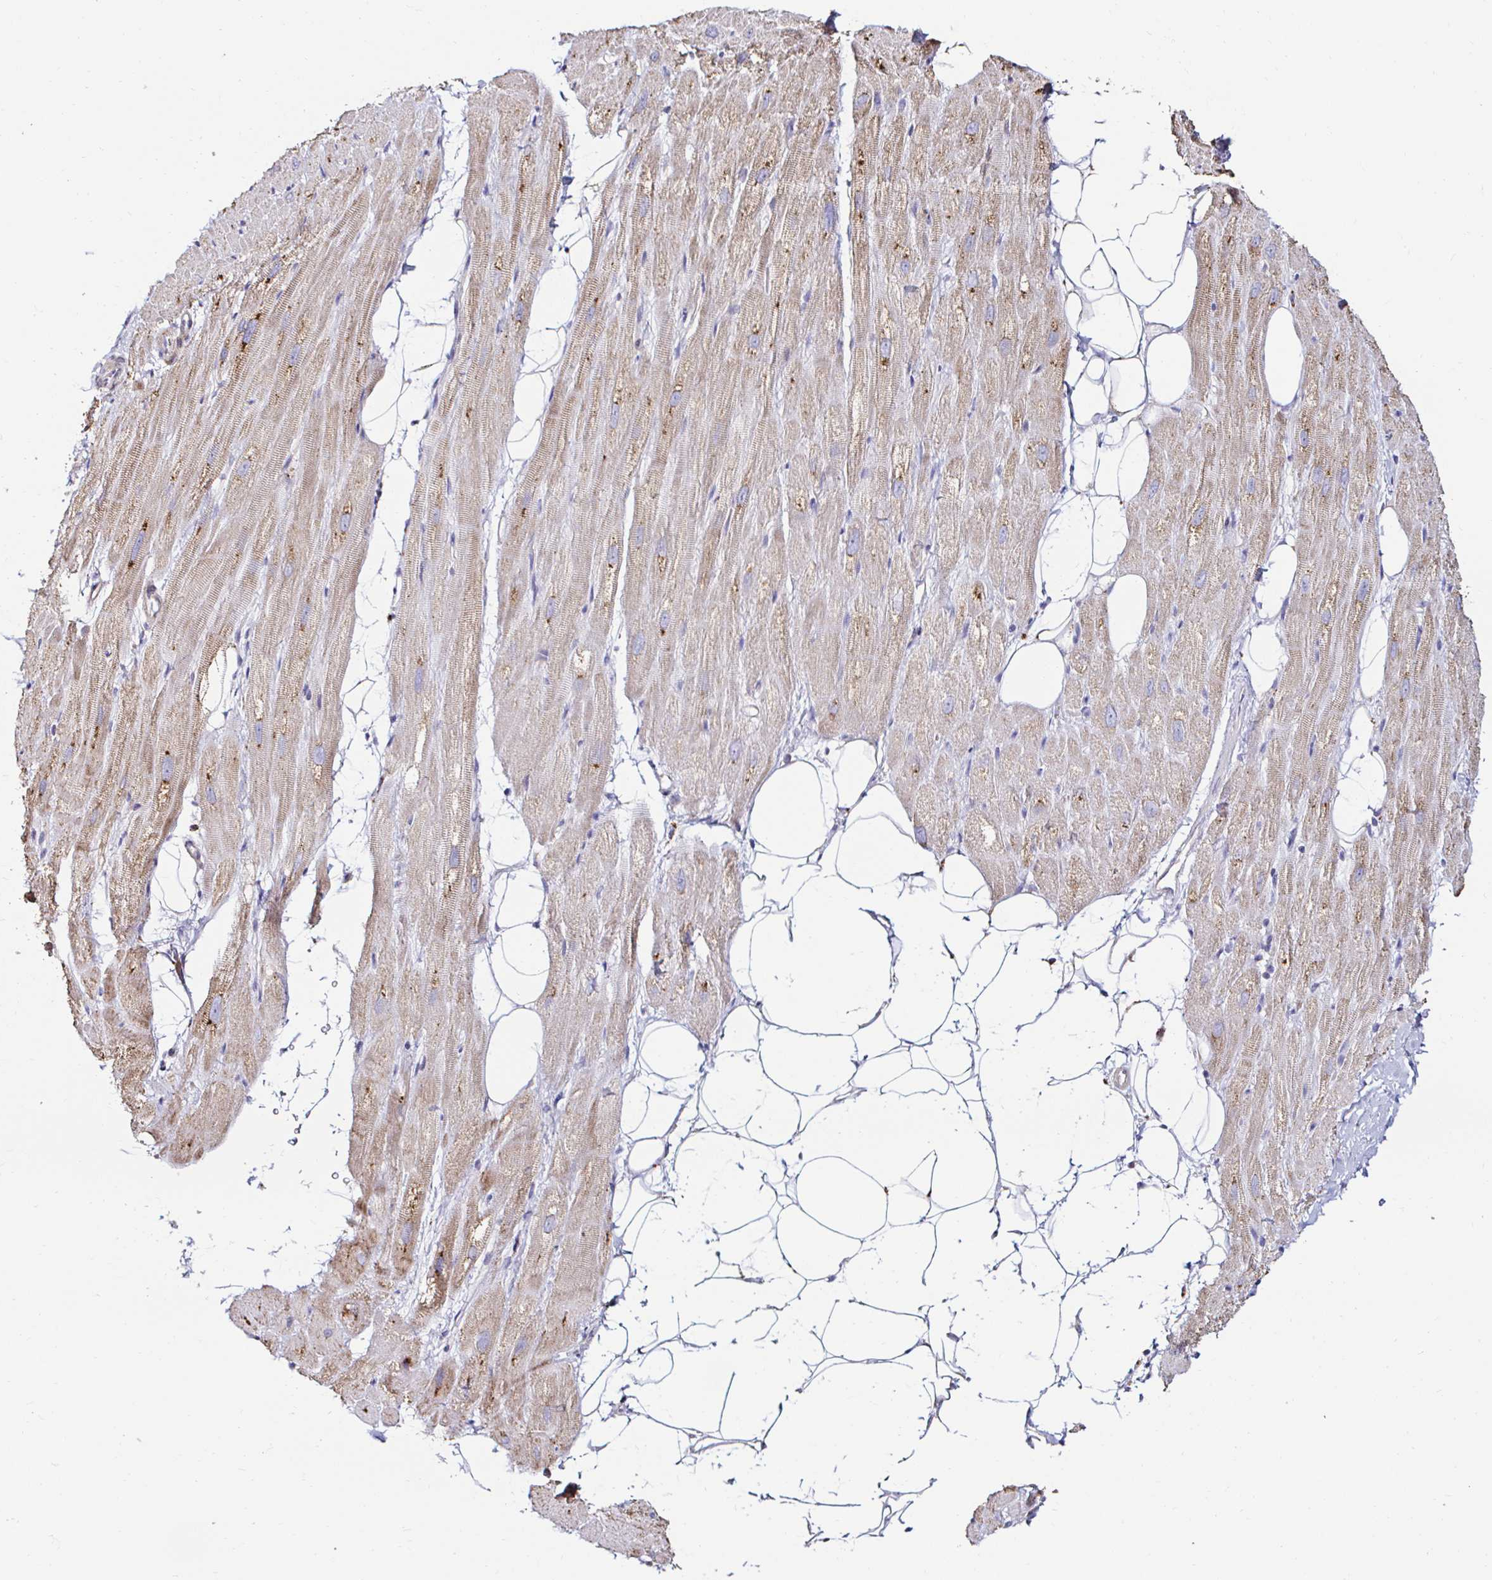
{"staining": {"intensity": "moderate", "quantity": "25%-75%", "location": "cytoplasmic/membranous"}, "tissue": "heart muscle", "cell_type": "Cardiomyocytes", "image_type": "normal", "snomed": [{"axis": "morphology", "description": "Normal tissue, NOS"}, {"axis": "topography", "description": "Heart"}], "caption": "Unremarkable heart muscle shows moderate cytoplasmic/membranous expression in about 25%-75% of cardiomyocytes (brown staining indicates protein expression, while blue staining denotes nuclei)..", "gene": "GALNS", "patient": {"sex": "male", "age": 62}}